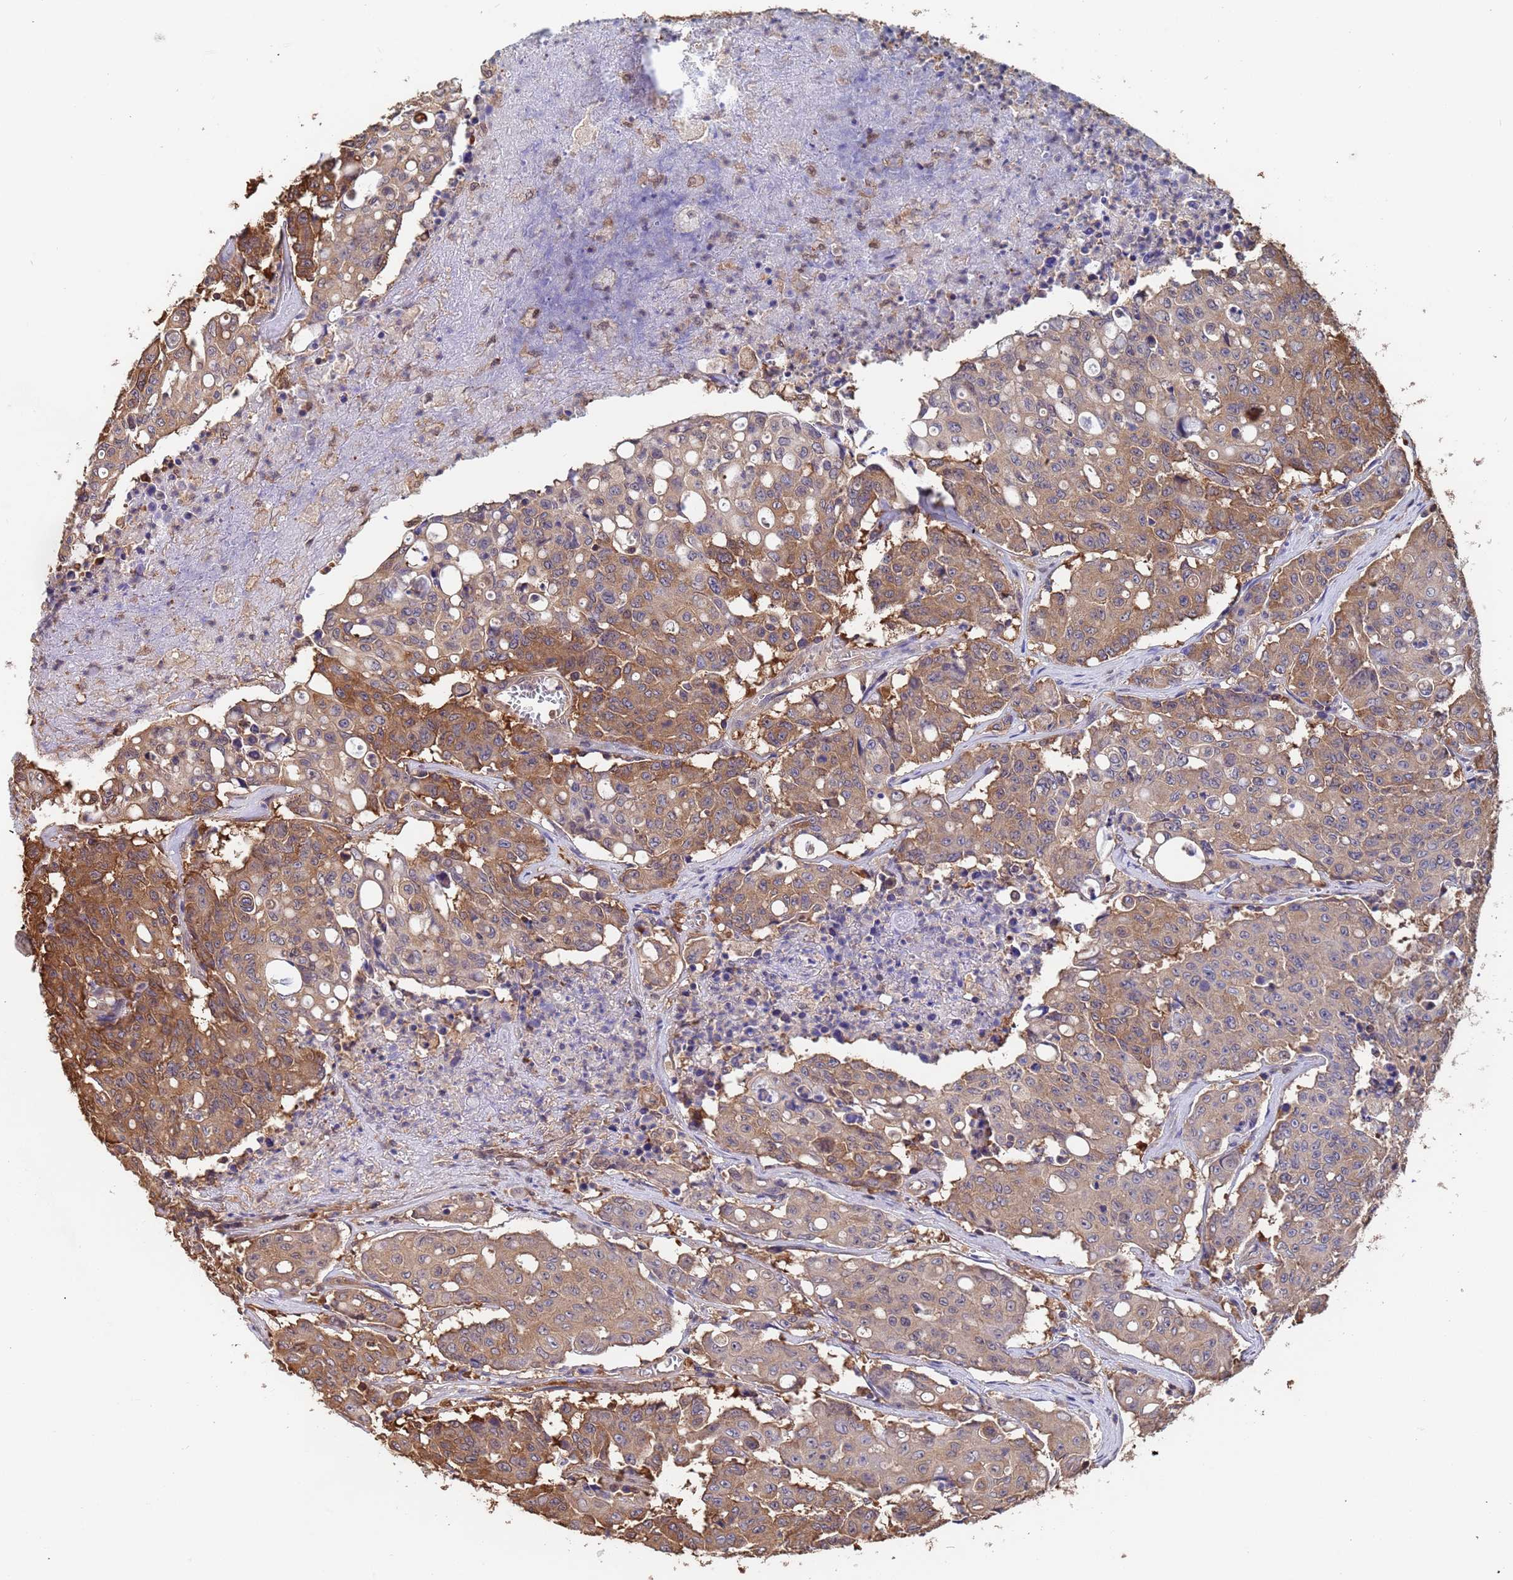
{"staining": {"intensity": "moderate", "quantity": ">75%", "location": "cytoplasmic/membranous"}, "tissue": "colorectal cancer", "cell_type": "Tumor cells", "image_type": "cancer", "snomed": [{"axis": "morphology", "description": "Adenocarcinoma, NOS"}, {"axis": "topography", "description": "Colon"}], "caption": "This is an image of immunohistochemistry staining of colorectal cancer, which shows moderate positivity in the cytoplasmic/membranous of tumor cells.", "gene": "FAM25A", "patient": {"sex": "male", "age": 51}}